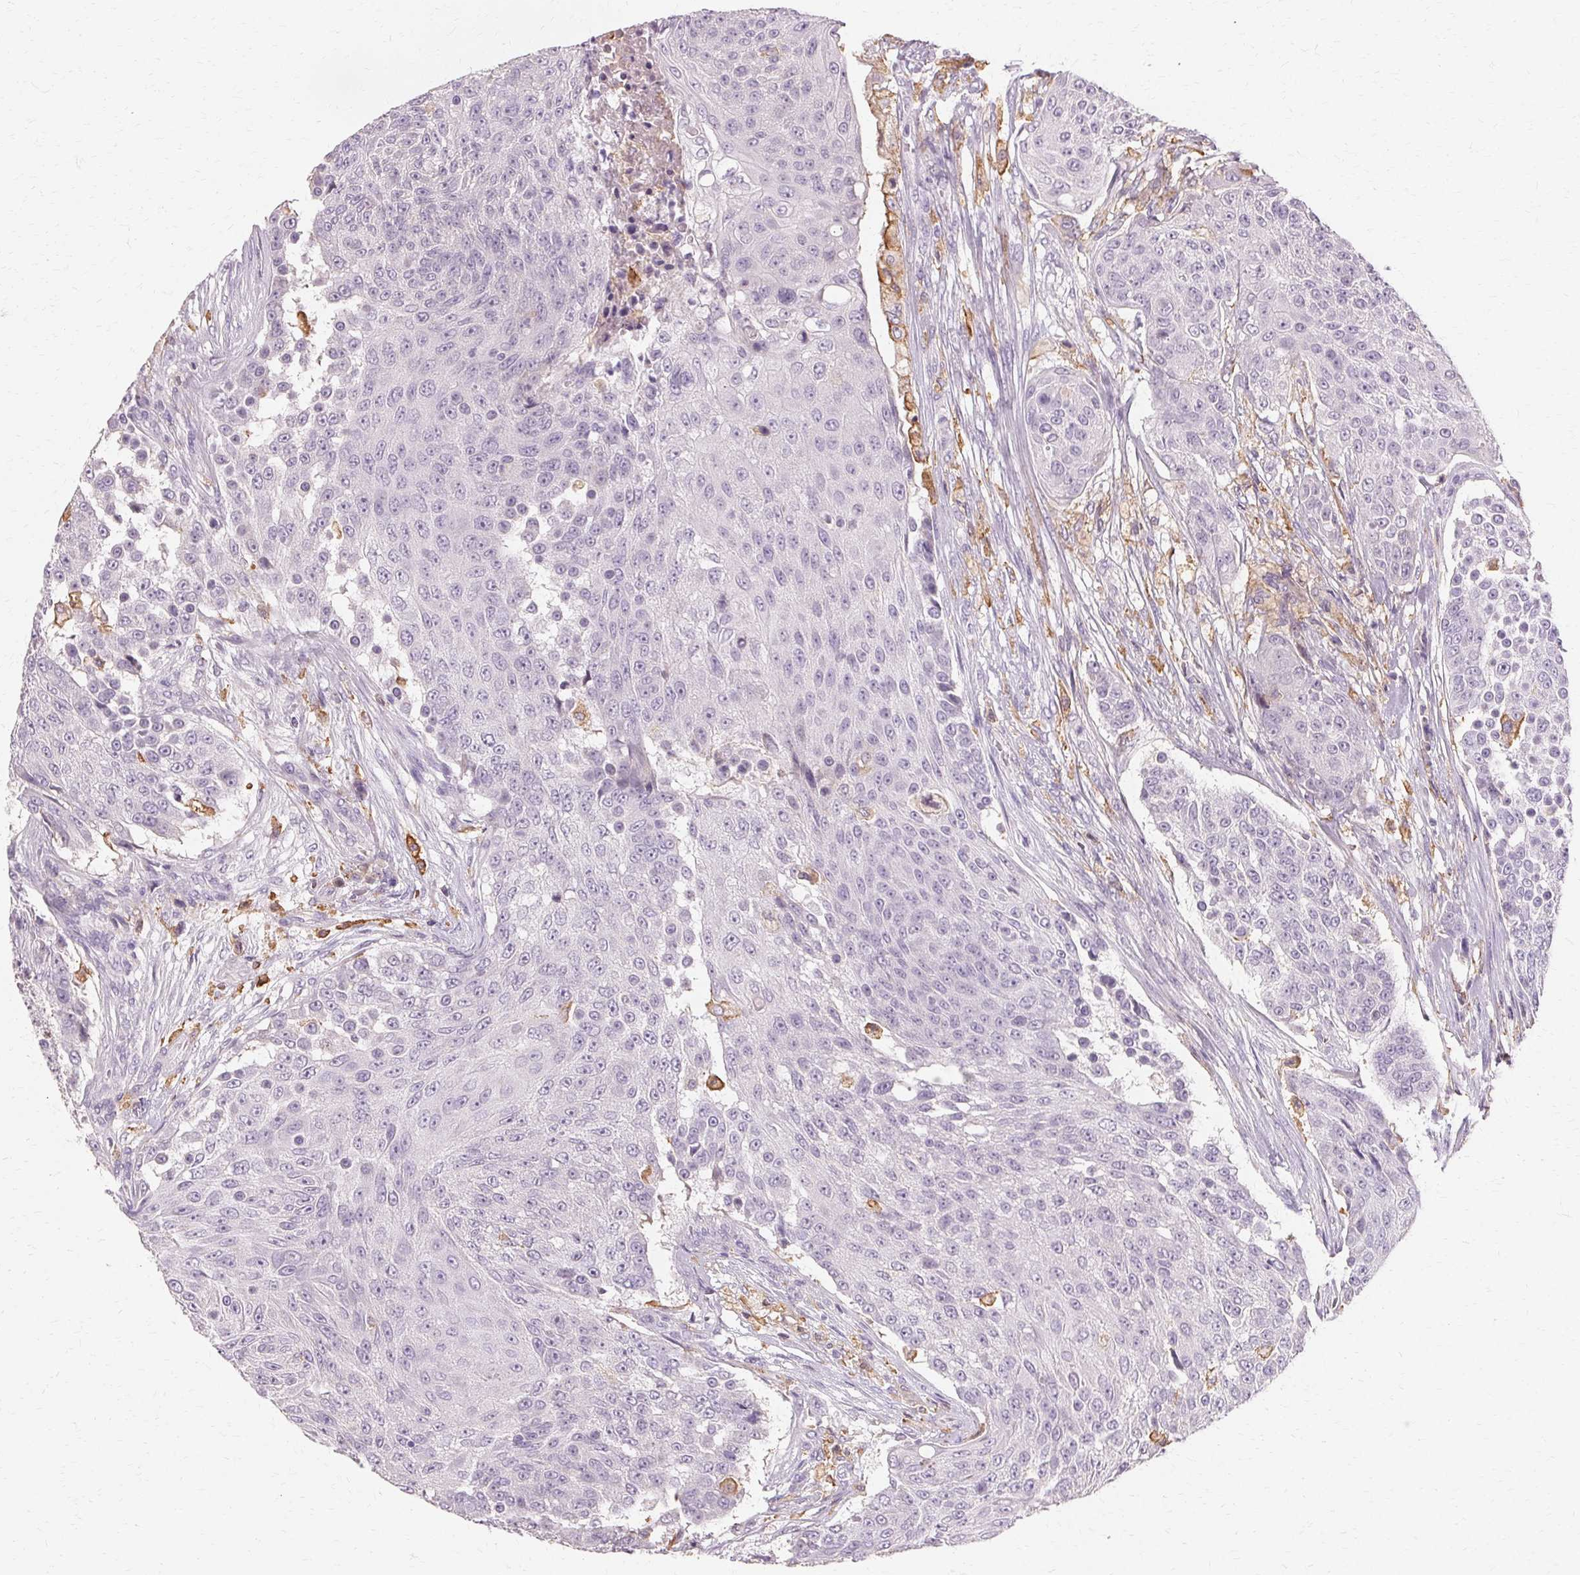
{"staining": {"intensity": "negative", "quantity": "none", "location": "none"}, "tissue": "urothelial cancer", "cell_type": "Tumor cells", "image_type": "cancer", "snomed": [{"axis": "morphology", "description": "Urothelial carcinoma, High grade"}, {"axis": "topography", "description": "Urinary bladder"}], "caption": "Human urothelial carcinoma (high-grade) stained for a protein using immunohistochemistry demonstrates no staining in tumor cells.", "gene": "IFNGR1", "patient": {"sex": "female", "age": 63}}